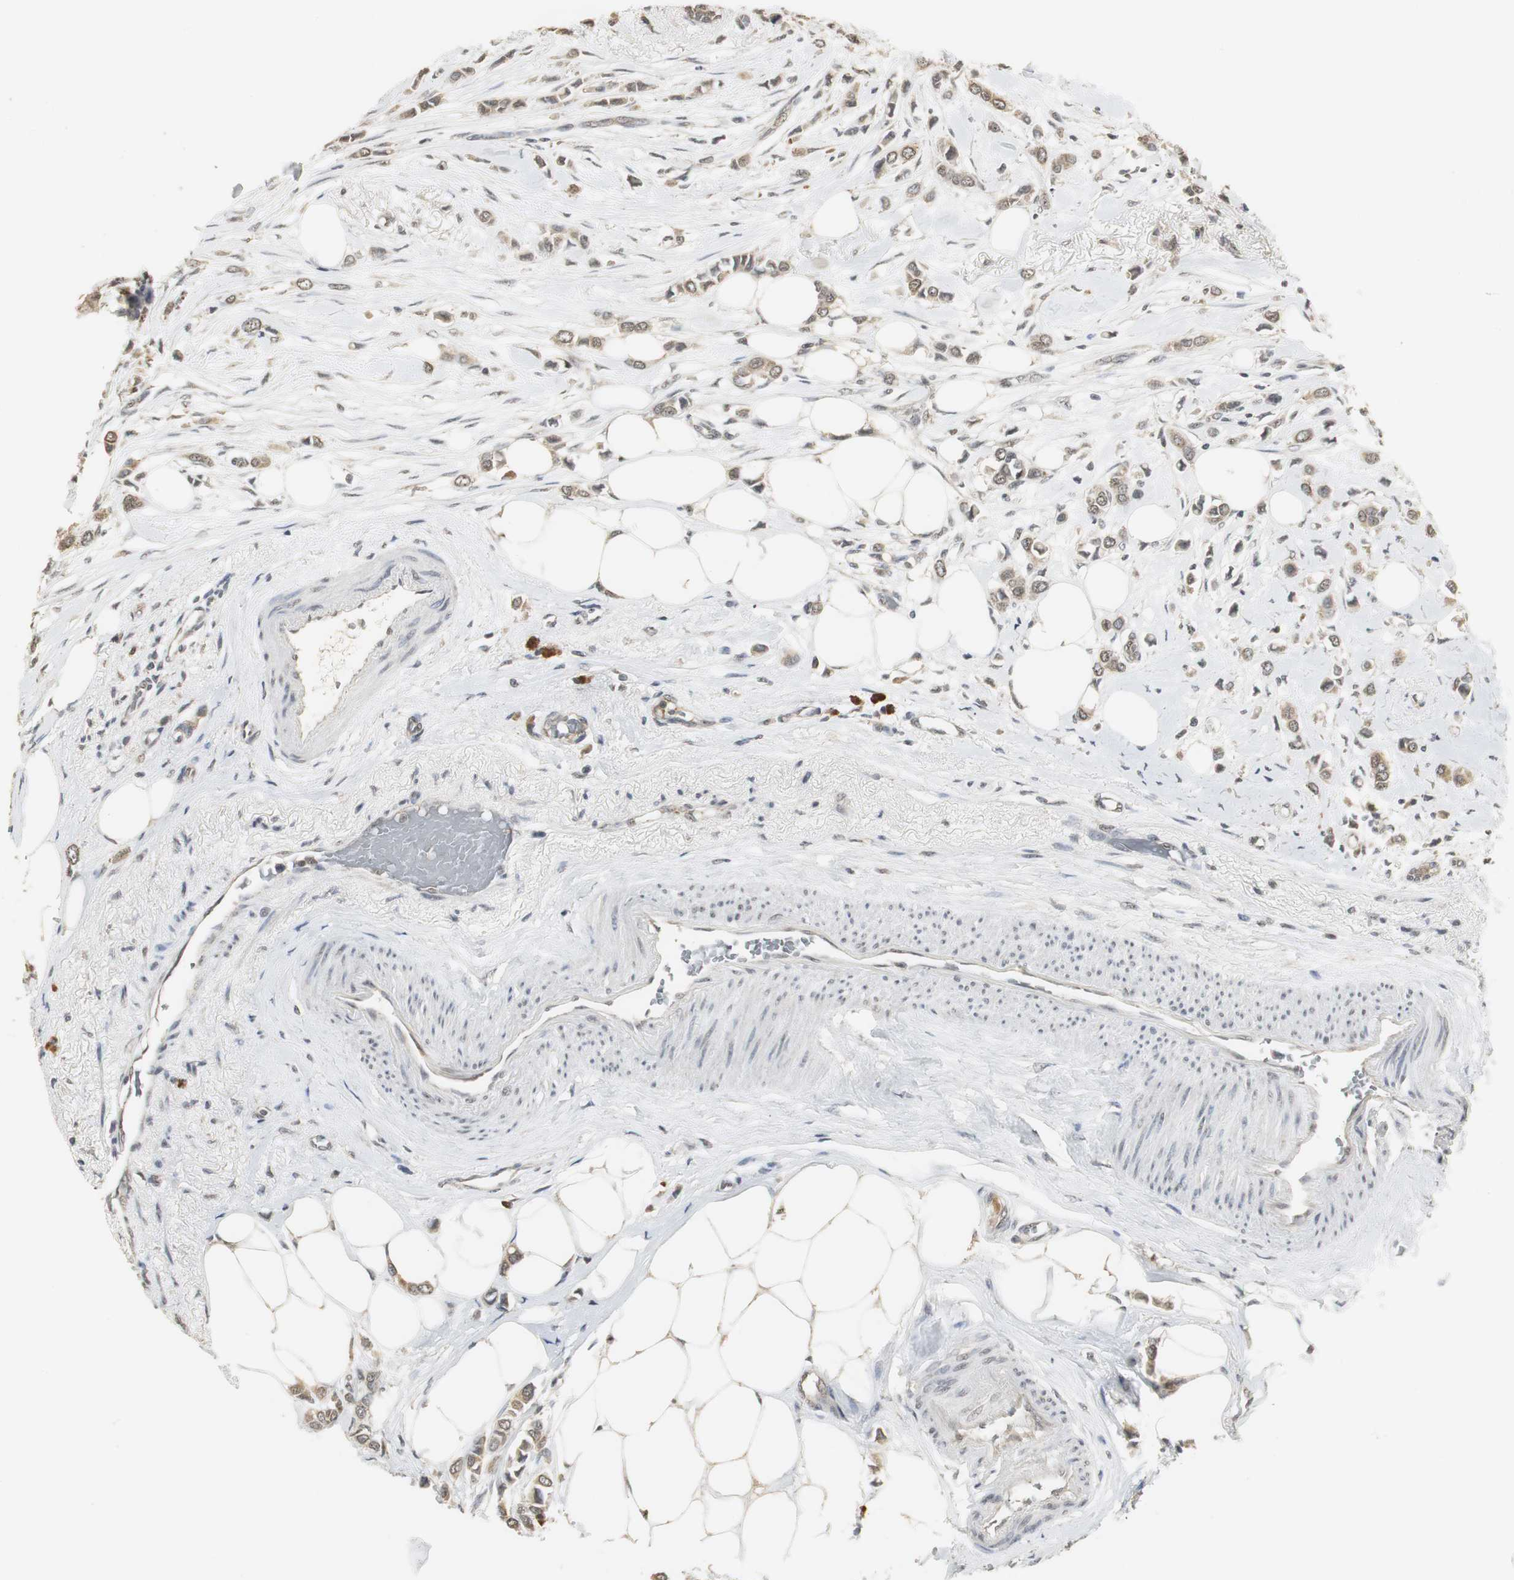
{"staining": {"intensity": "weak", "quantity": "25%-75%", "location": "cytoplasmic/membranous"}, "tissue": "breast cancer", "cell_type": "Tumor cells", "image_type": "cancer", "snomed": [{"axis": "morphology", "description": "Lobular carcinoma"}, {"axis": "topography", "description": "Breast"}], "caption": "IHC histopathology image of human lobular carcinoma (breast) stained for a protein (brown), which displays low levels of weak cytoplasmic/membranous positivity in approximately 25%-75% of tumor cells.", "gene": "ELOA", "patient": {"sex": "female", "age": 51}}